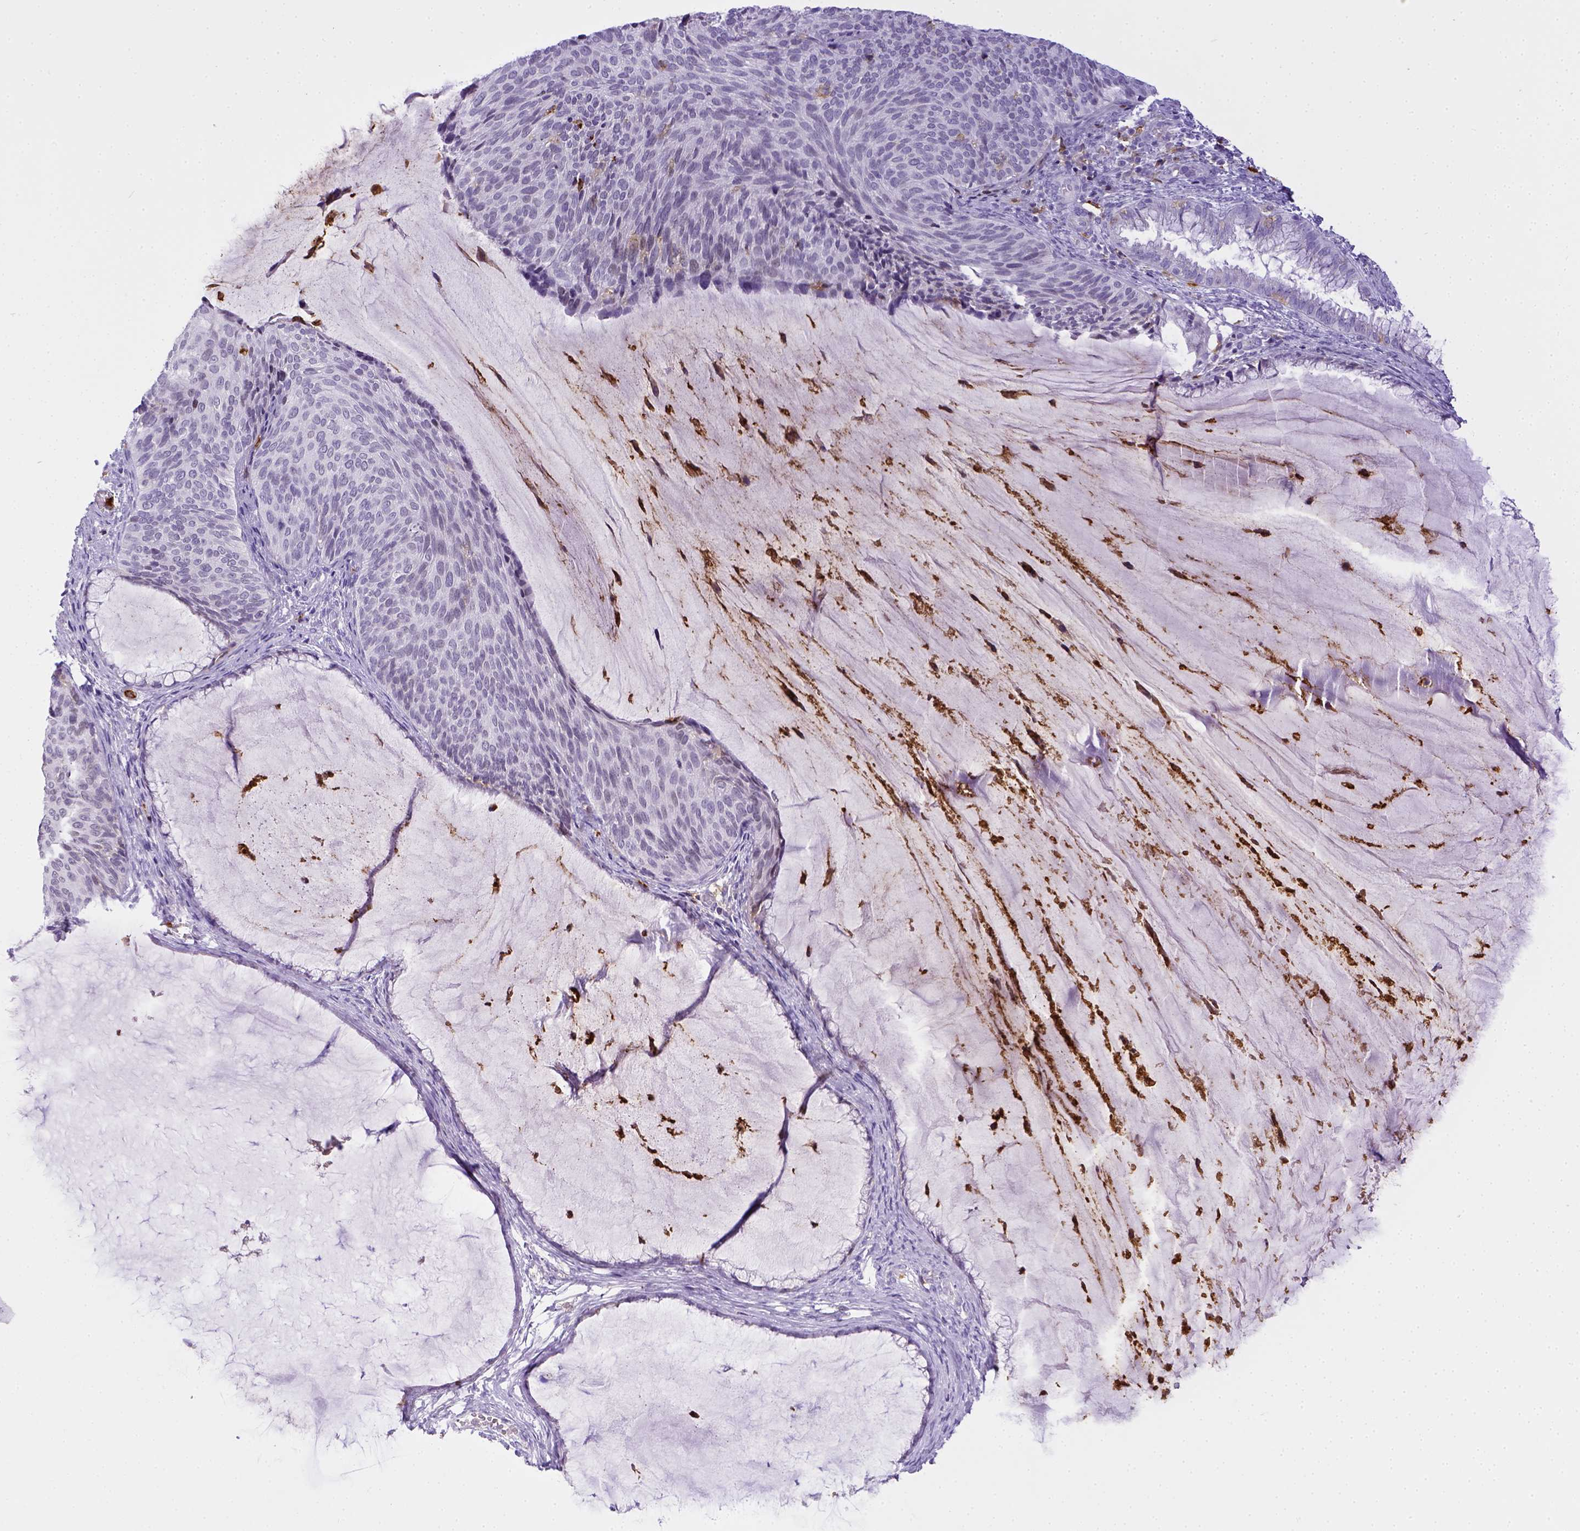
{"staining": {"intensity": "negative", "quantity": "none", "location": "none"}, "tissue": "cervical cancer", "cell_type": "Tumor cells", "image_type": "cancer", "snomed": [{"axis": "morphology", "description": "Squamous cell carcinoma, NOS"}, {"axis": "topography", "description": "Cervix"}], "caption": "Cervical squamous cell carcinoma stained for a protein using immunohistochemistry exhibits no positivity tumor cells.", "gene": "ITGAM", "patient": {"sex": "female", "age": 36}}